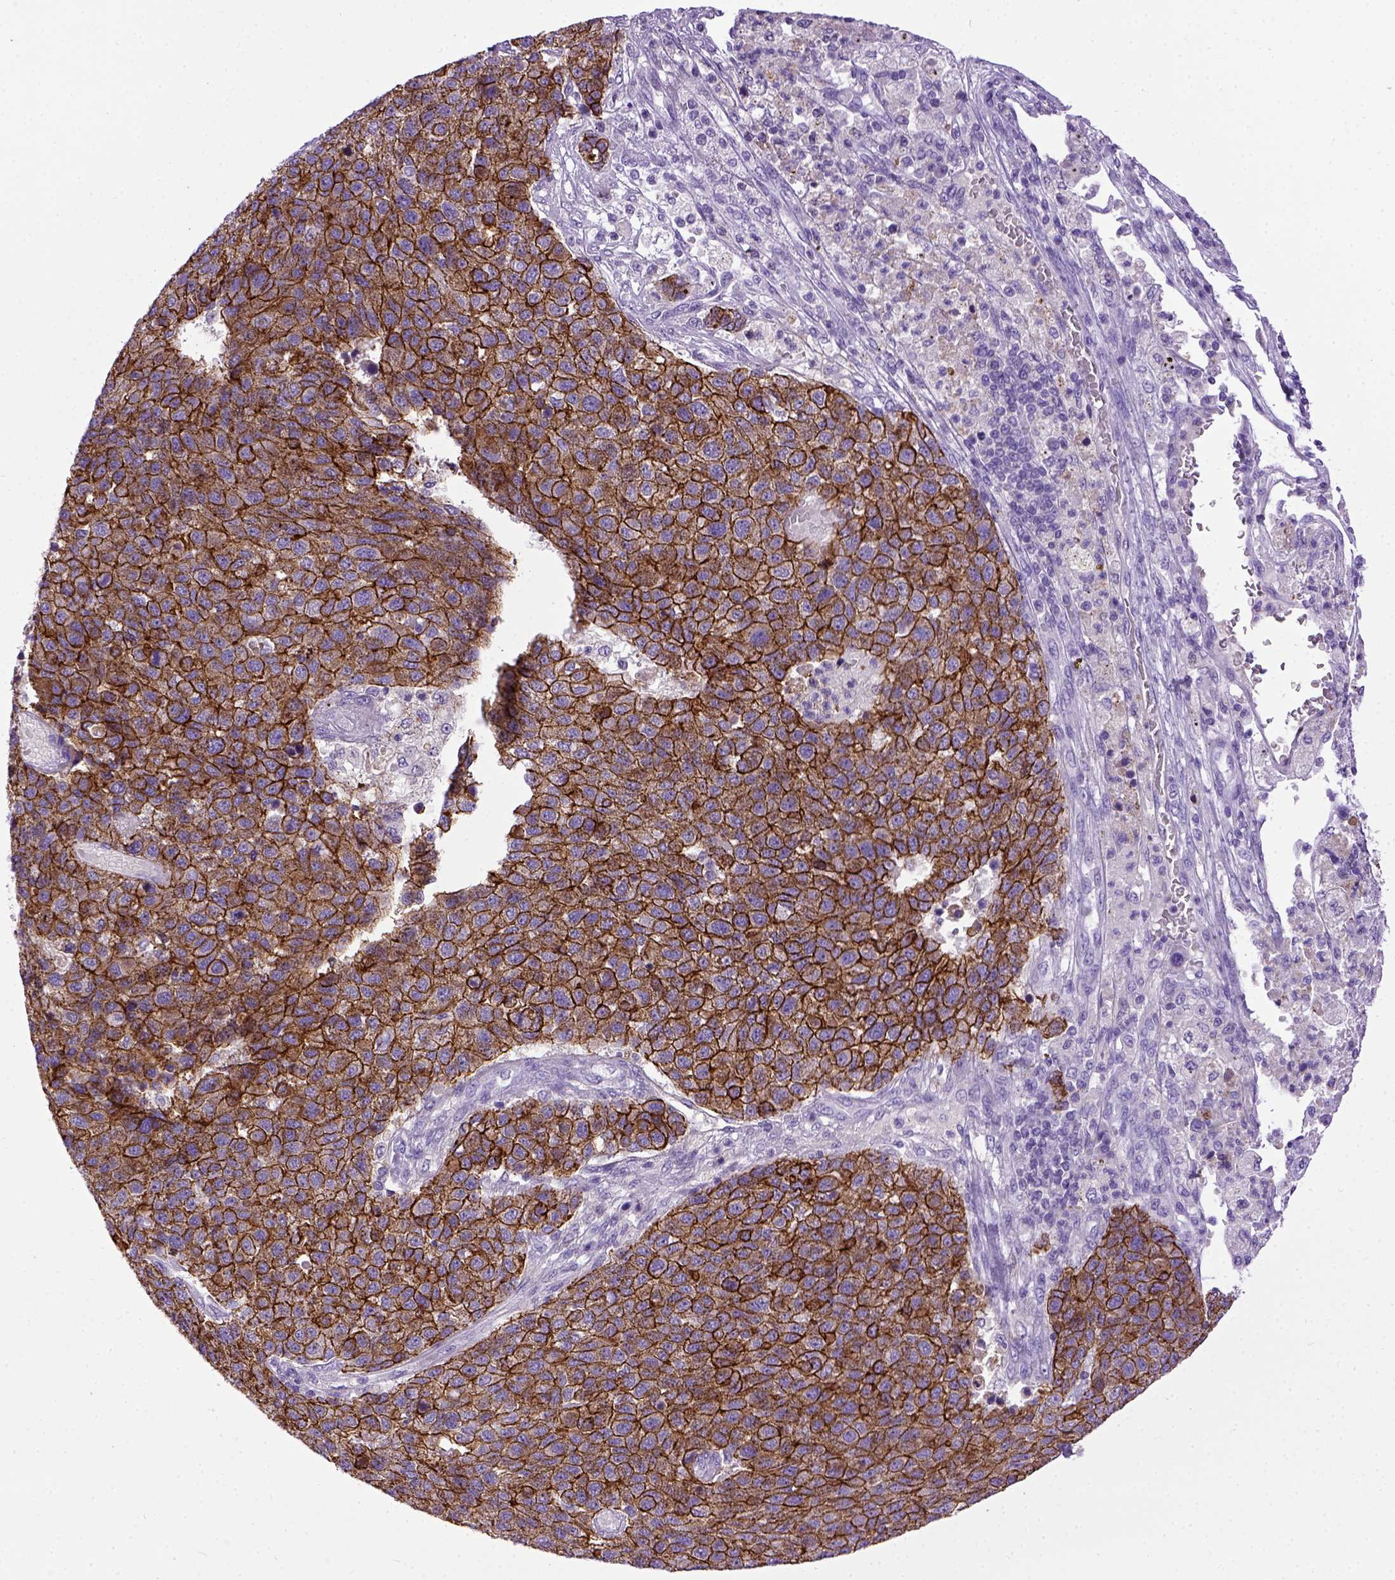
{"staining": {"intensity": "strong", "quantity": ">75%", "location": "cytoplasmic/membranous"}, "tissue": "pancreatic cancer", "cell_type": "Tumor cells", "image_type": "cancer", "snomed": [{"axis": "morphology", "description": "Adenocarcinoma, NOS"}, {"axis": "topography", "description": "Pancreas"}], "caption": "An immunohistochemistry (IHC) micrograph of neoplastic tissue is shown. Protein staining in brown shows strong cytoplasmic/membranous positivity in pancreatic adenocarcinoma within tumor cells.", "gene": "CDH1", "patient": {"sex": "female", "age": 61}}